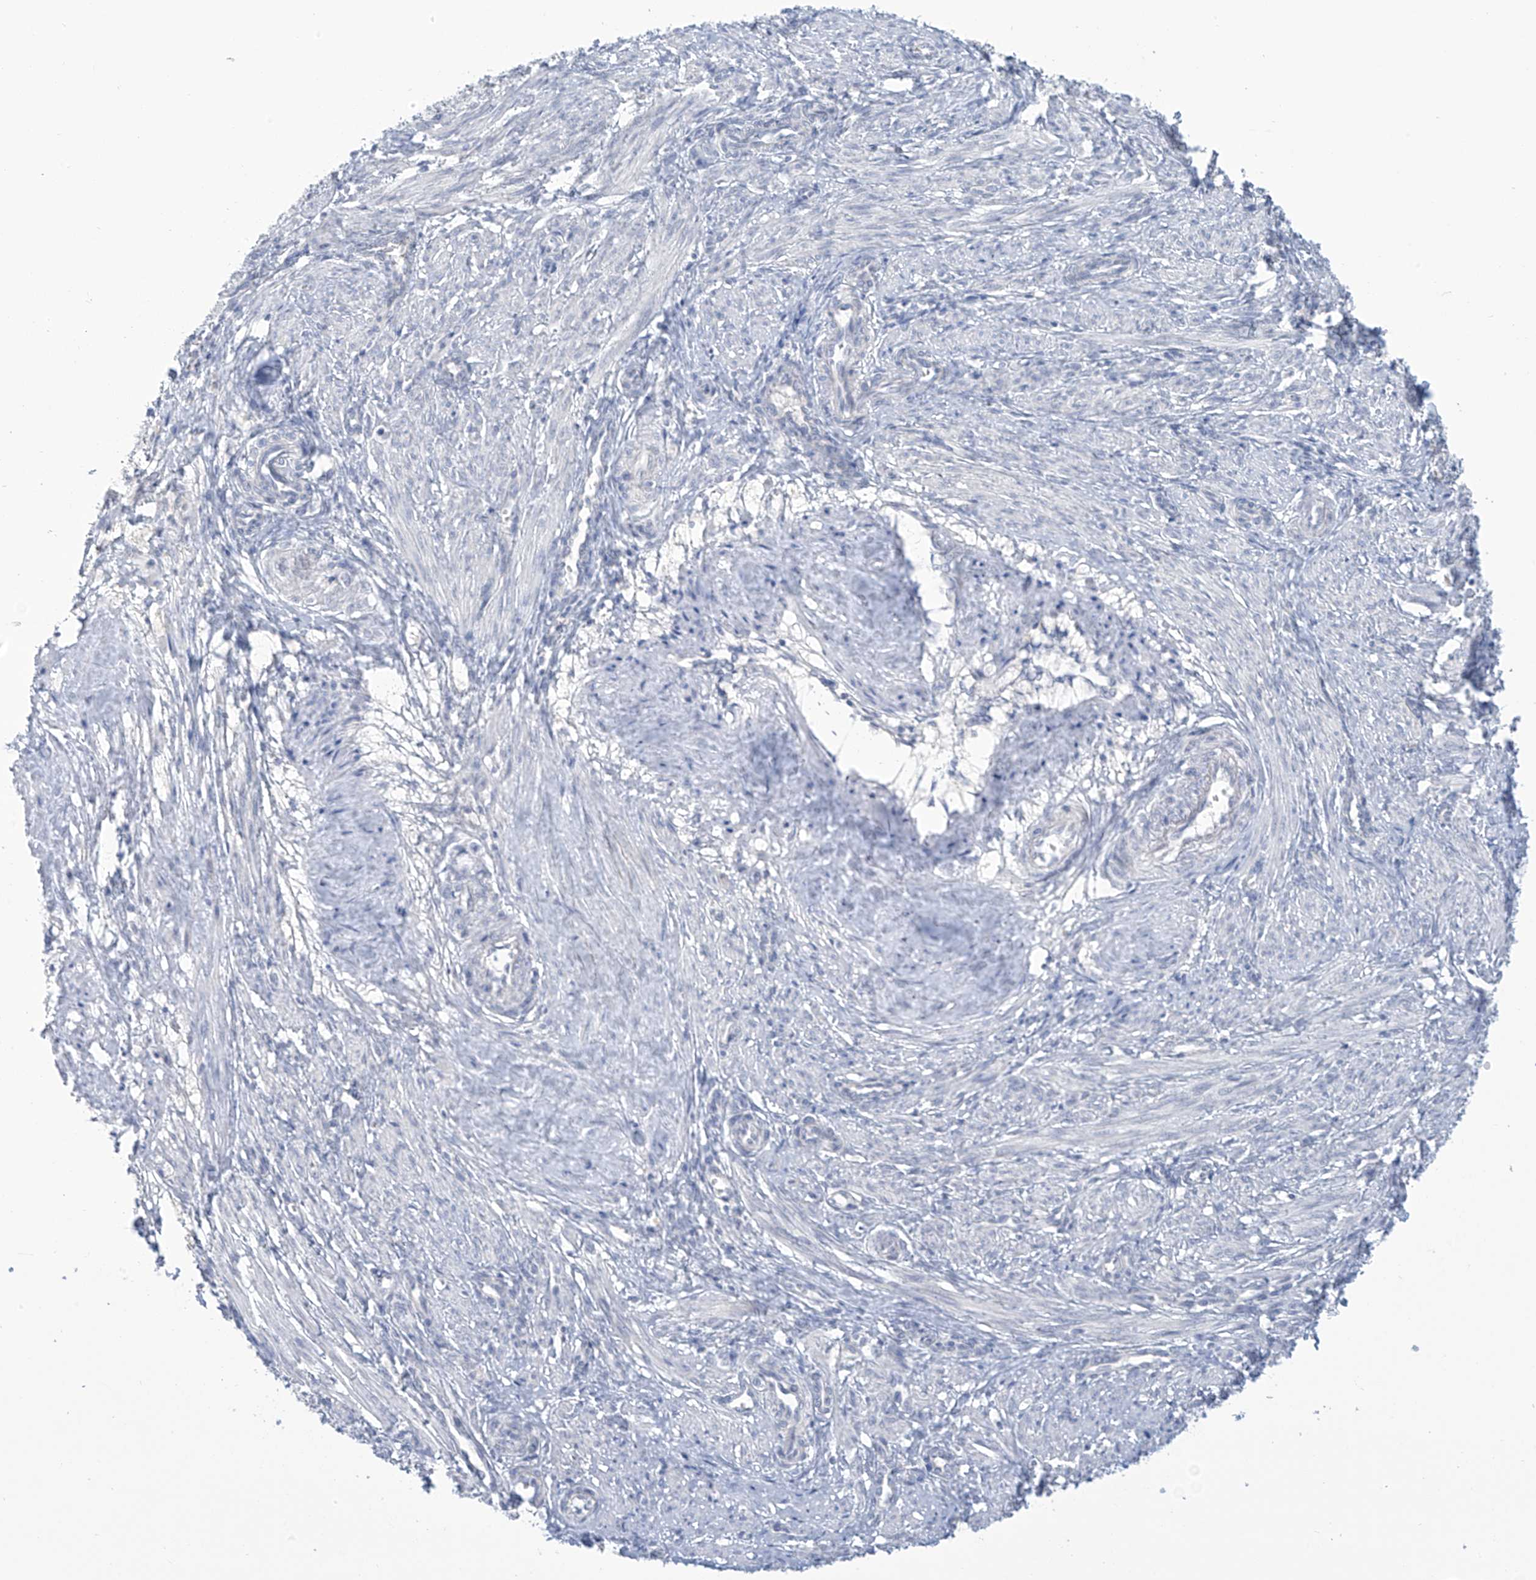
{"staining": {"intensity": "negative", "quantity": "none", "location": "none"}, "tissue": "smooth muscle", "cell_type": "Smooth muscle cells", "image_type": "normal", "snomed": [{"axis": "morphology", "description": "Normal tissue, NOS"}, {"axis": "topography", "description": "Endometrium"}], "caption": "An IHC image of unremarkable smooth muscle is shown. There is no staining in smooth muscle cells of smooth muscle.", "gene": "IBA57", "patient": {"sex": "female", "age": 33}}